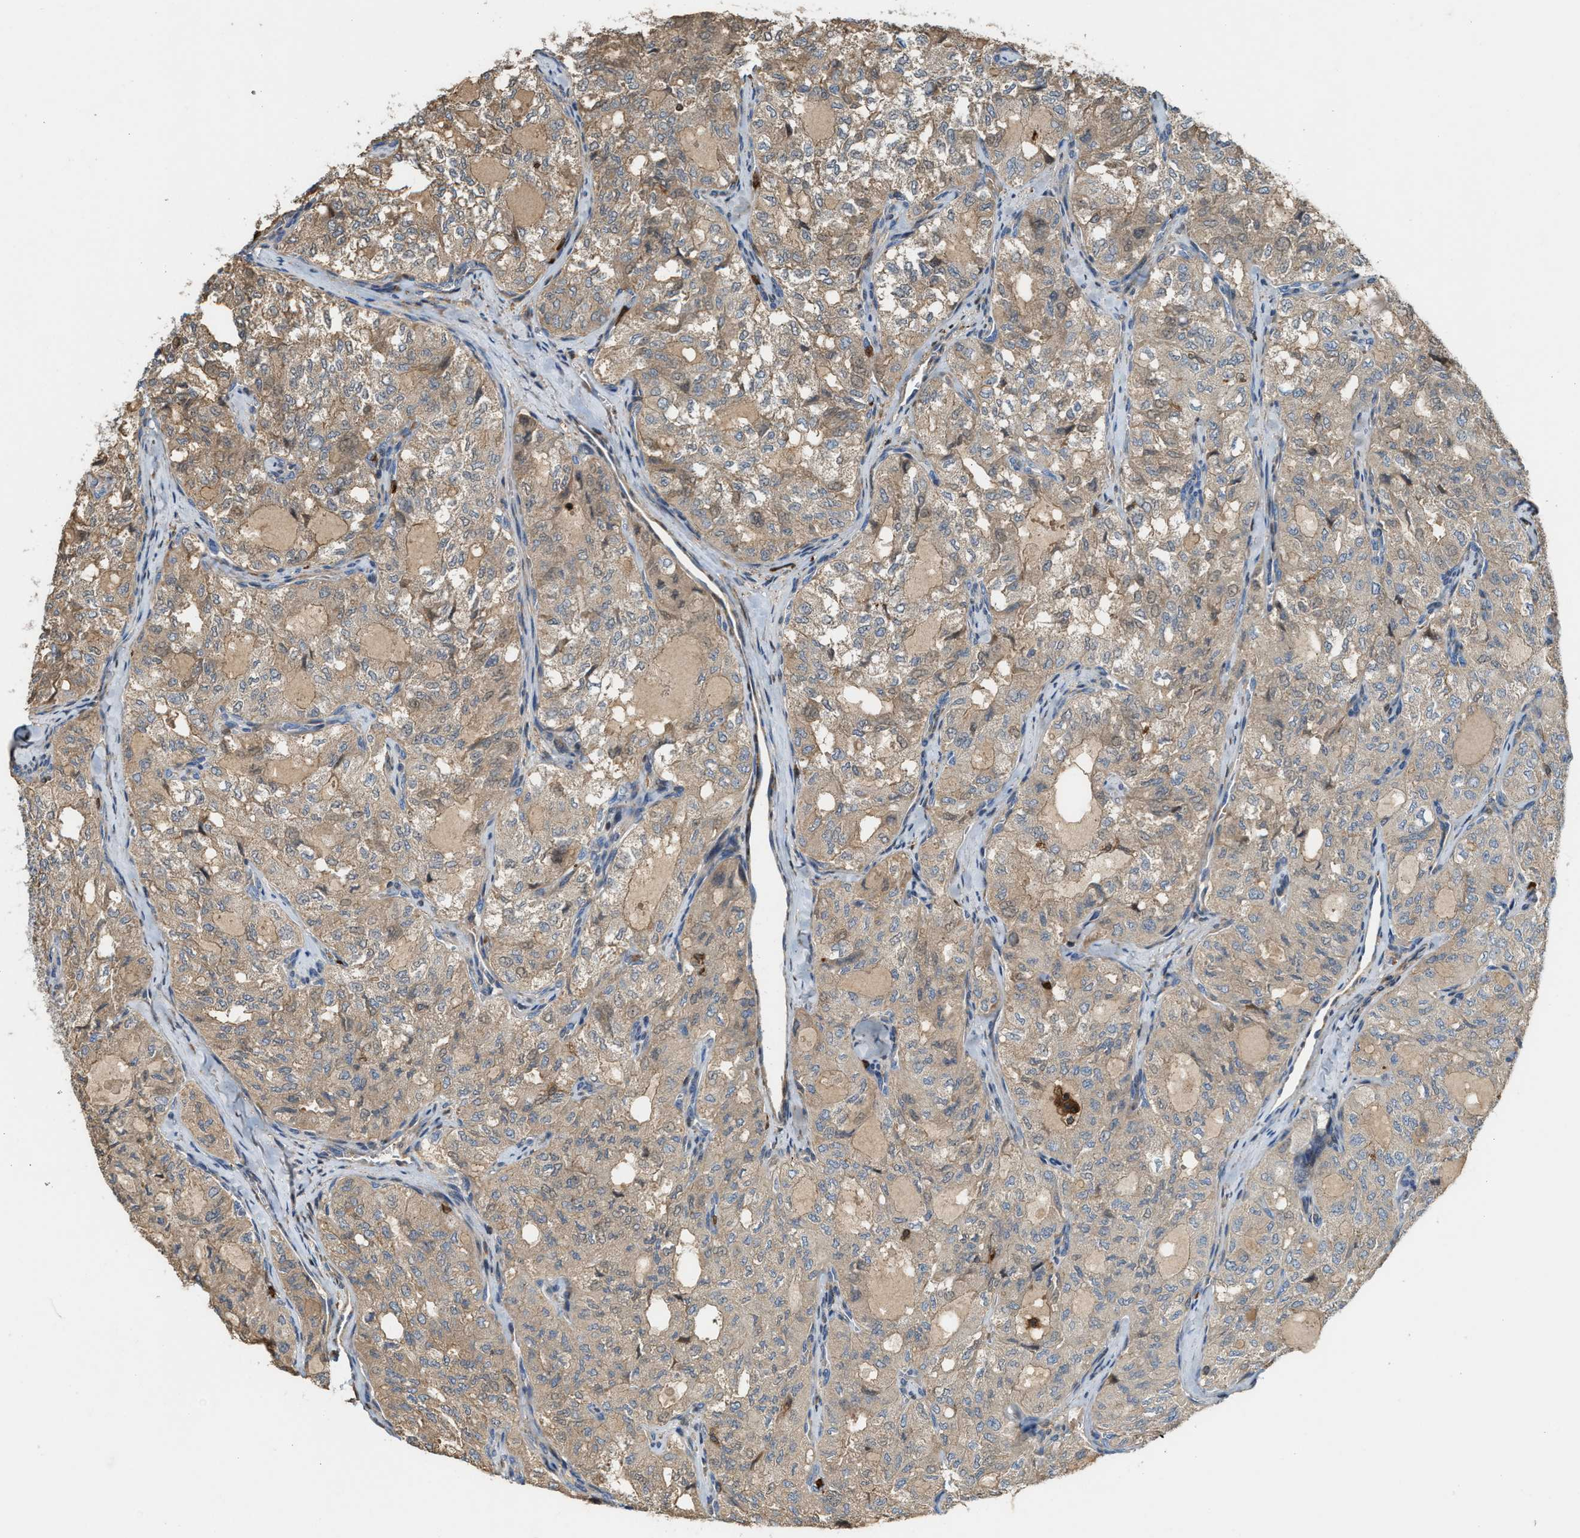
{"staining": {"intensity": "weak", "quantity": ">75%", "location": "cytoplasmic/membranous"}, "tissue": "thyroid cancer", "cell_type": "Tumor cells", "image_type": "cancer", "snomed": [{"axis": "morphology", "description": "Follicular adenoma carcinoma, NOS"}, {"axis": "topography", "description": "Thyroid gland"}], "caption": "Protein staining reveals weak cytoplasmic/membranous positivity in about >75% of tumor cells in thyroid follicular adenoma carcinoma.", "gene": "SERPINB5", "patient": {"sex": "male", "age": 75}}